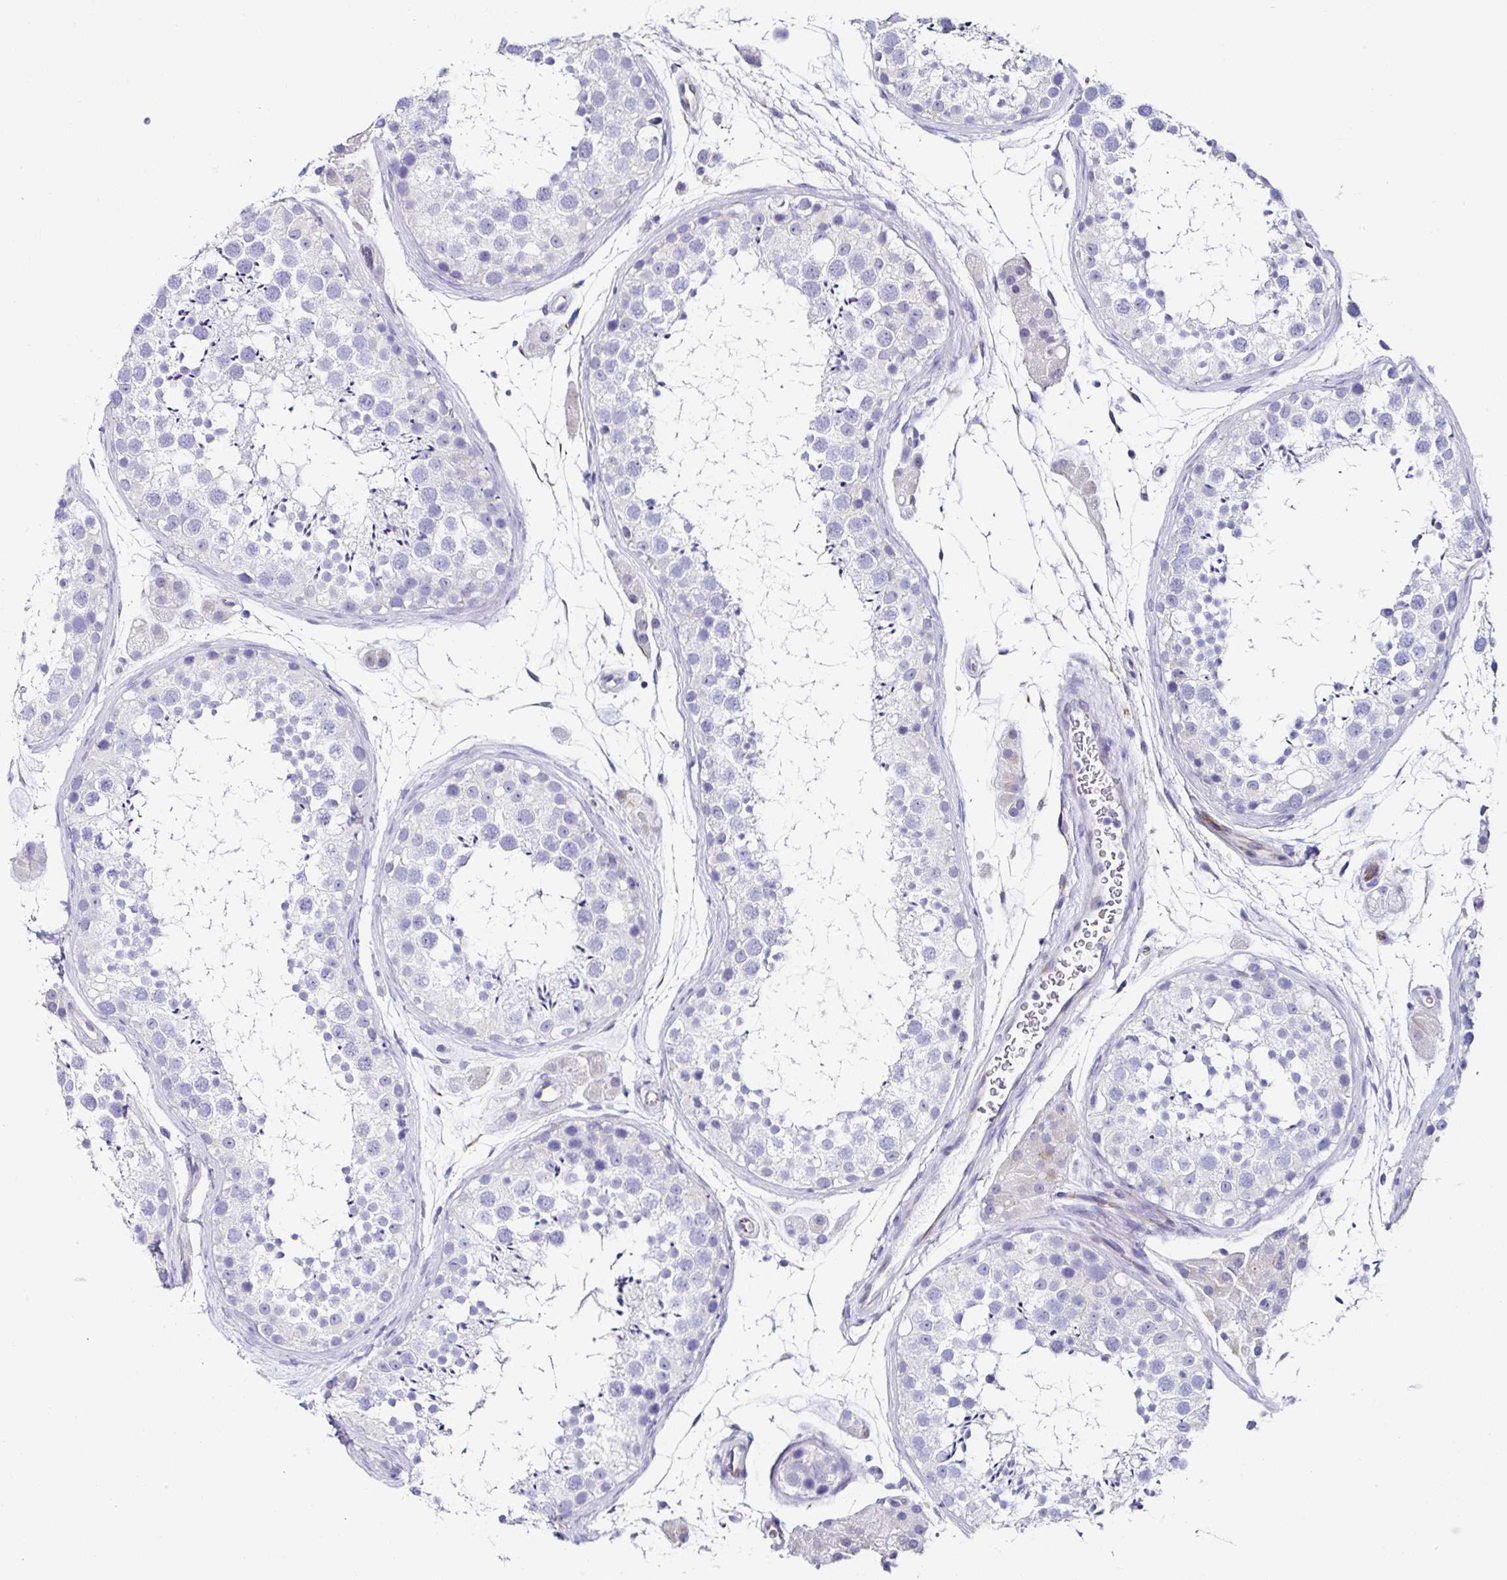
{"staining": {"intensity": "negative", "quantity": "none", "location": "none"}, "tissue": "testis", "cell_type": "Cells in seminiferous ducts", "image_type": "normal", "snomed": [{"axis": "morphology", "description": "Normal tissue, NOS"}, {"axis": "topography", "description": "Testis"}], "caption": "This is a histopathology image of immunohistochemistry staining of benign testis, which shows no expression in cells in seminiferous ducts.", "gene": "TMPRSS11E", "patient": {"sex": "male", "age": 41}}